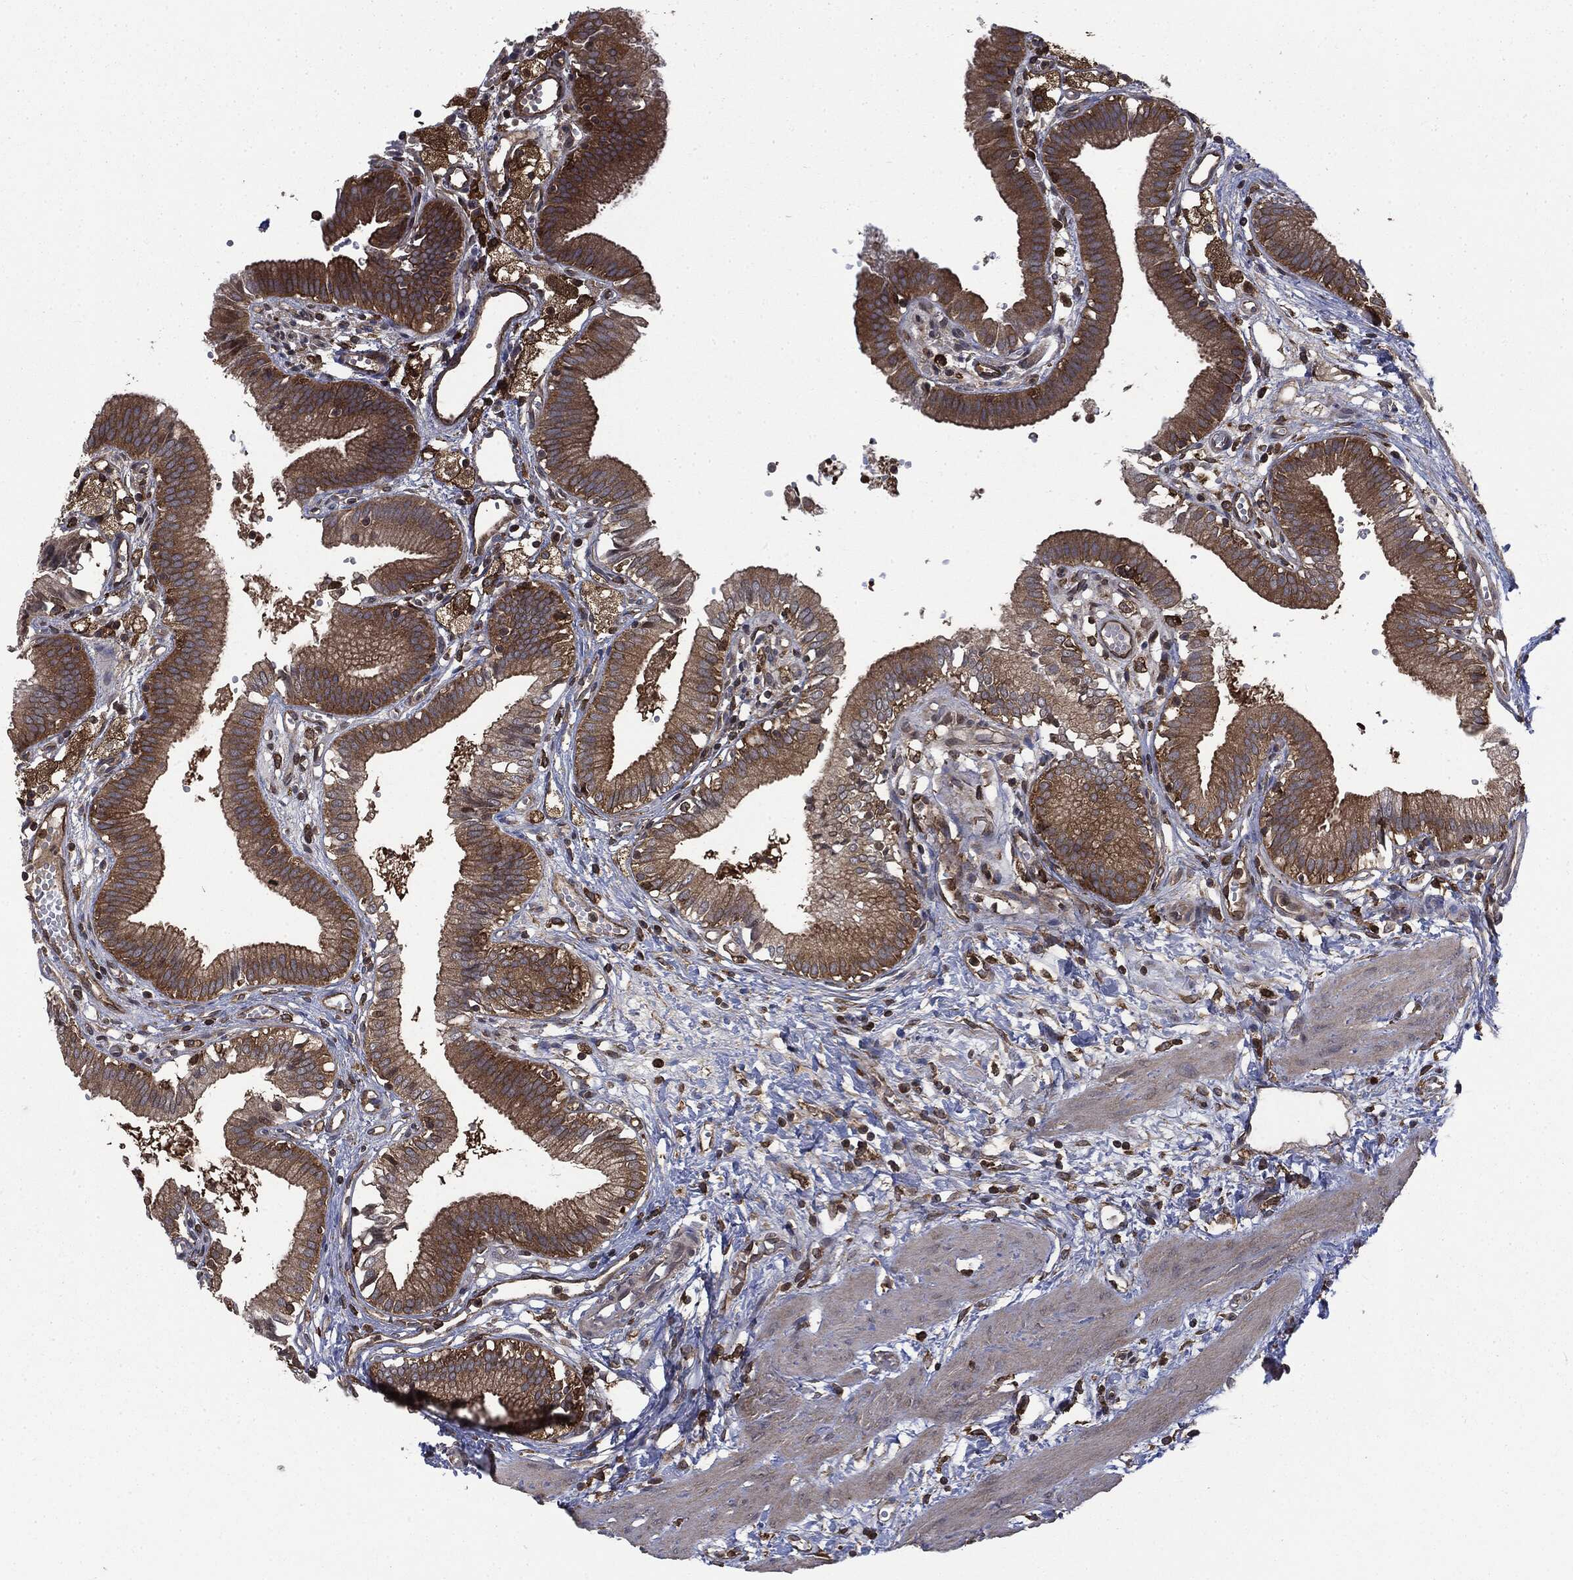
{"staining": {"intensity": "moderate", "quantity": ">75%", "location": "cytoplasmic/membranous"}, "tissue": "gallbladder", "cell_type": "Glandular cells", "image_type": "normal", "snomed": [{"axis": "morphology", "description": "Normal tissue, NOS"}, {"axis": "topography", "description": "Gallbladder"}], "caption": "A micrograph of gallbladder stained for a protein shows moderate cytoplasmic/membranous brown staining in glandular cells.", "gene": "SNX5", "patient": {"sex": "female", "age": 24}}